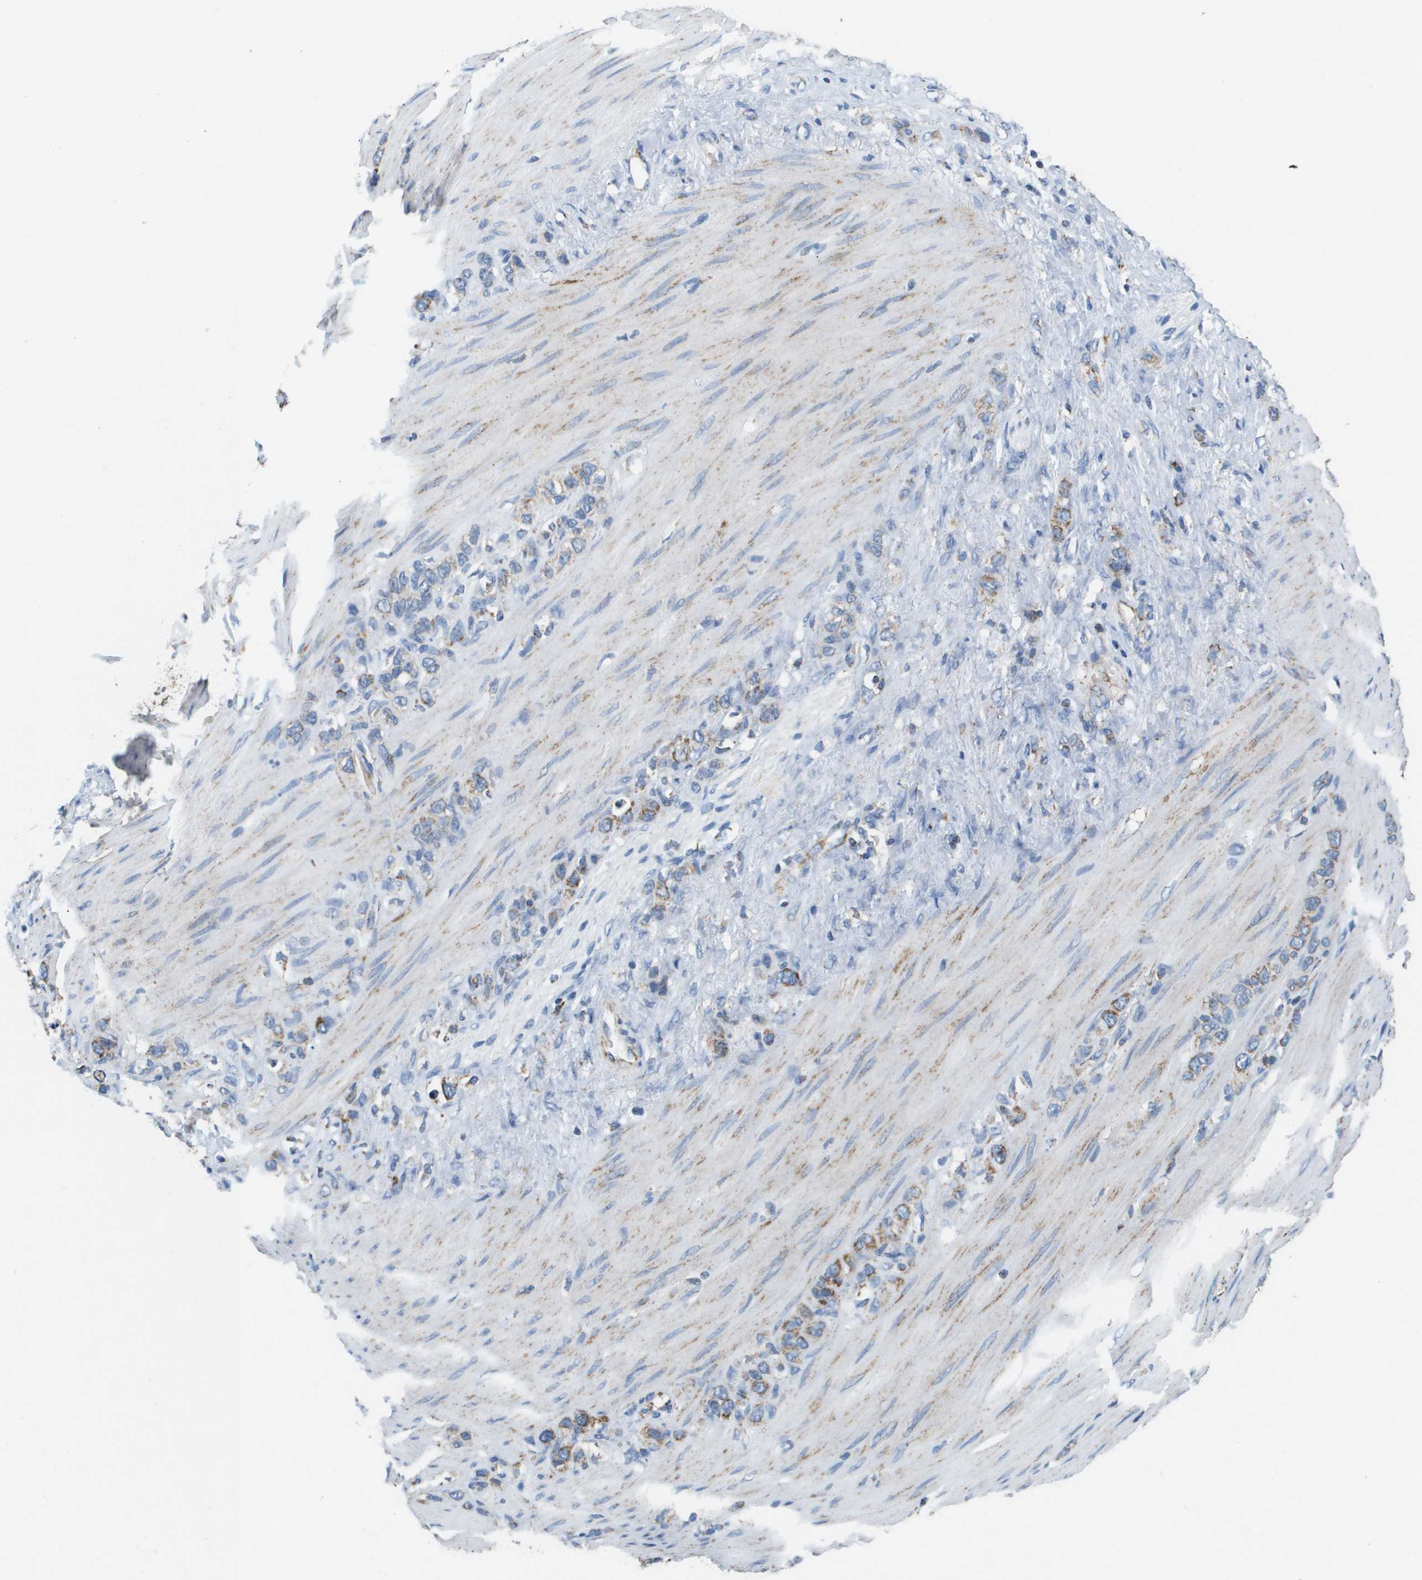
{"staining": {"intensity": "strong", "quantity": "25%-75%", "location": "cytoplasmic/membranous"}, "tissue": "stomach cancer", "cell_type": "Tumor cells", "image_type": "cancer", "snomed": [{"axis": "morphology", "description": "Adenocarcinoma, NOS"}, {"axis": "morphology", "description": "Adenocarcinoma, High grade"}, {"axis": "topography", "description": "Stomach, upper"}, {"axis": "topography", "description": "Stomach, lower"}], "caption": "Immunohistochemical staining of stomach cancer reveals high levels of strong cytoplasmic/membranous staining in approximately 25%-75% of tumor cells. The staining was performed using DAB, with brown indicating positive protein expression. Nuclei are stained blue with hematoxylin.", "gene": "ATP5F1B", "patient": {"sex": "female", "age": 65}}